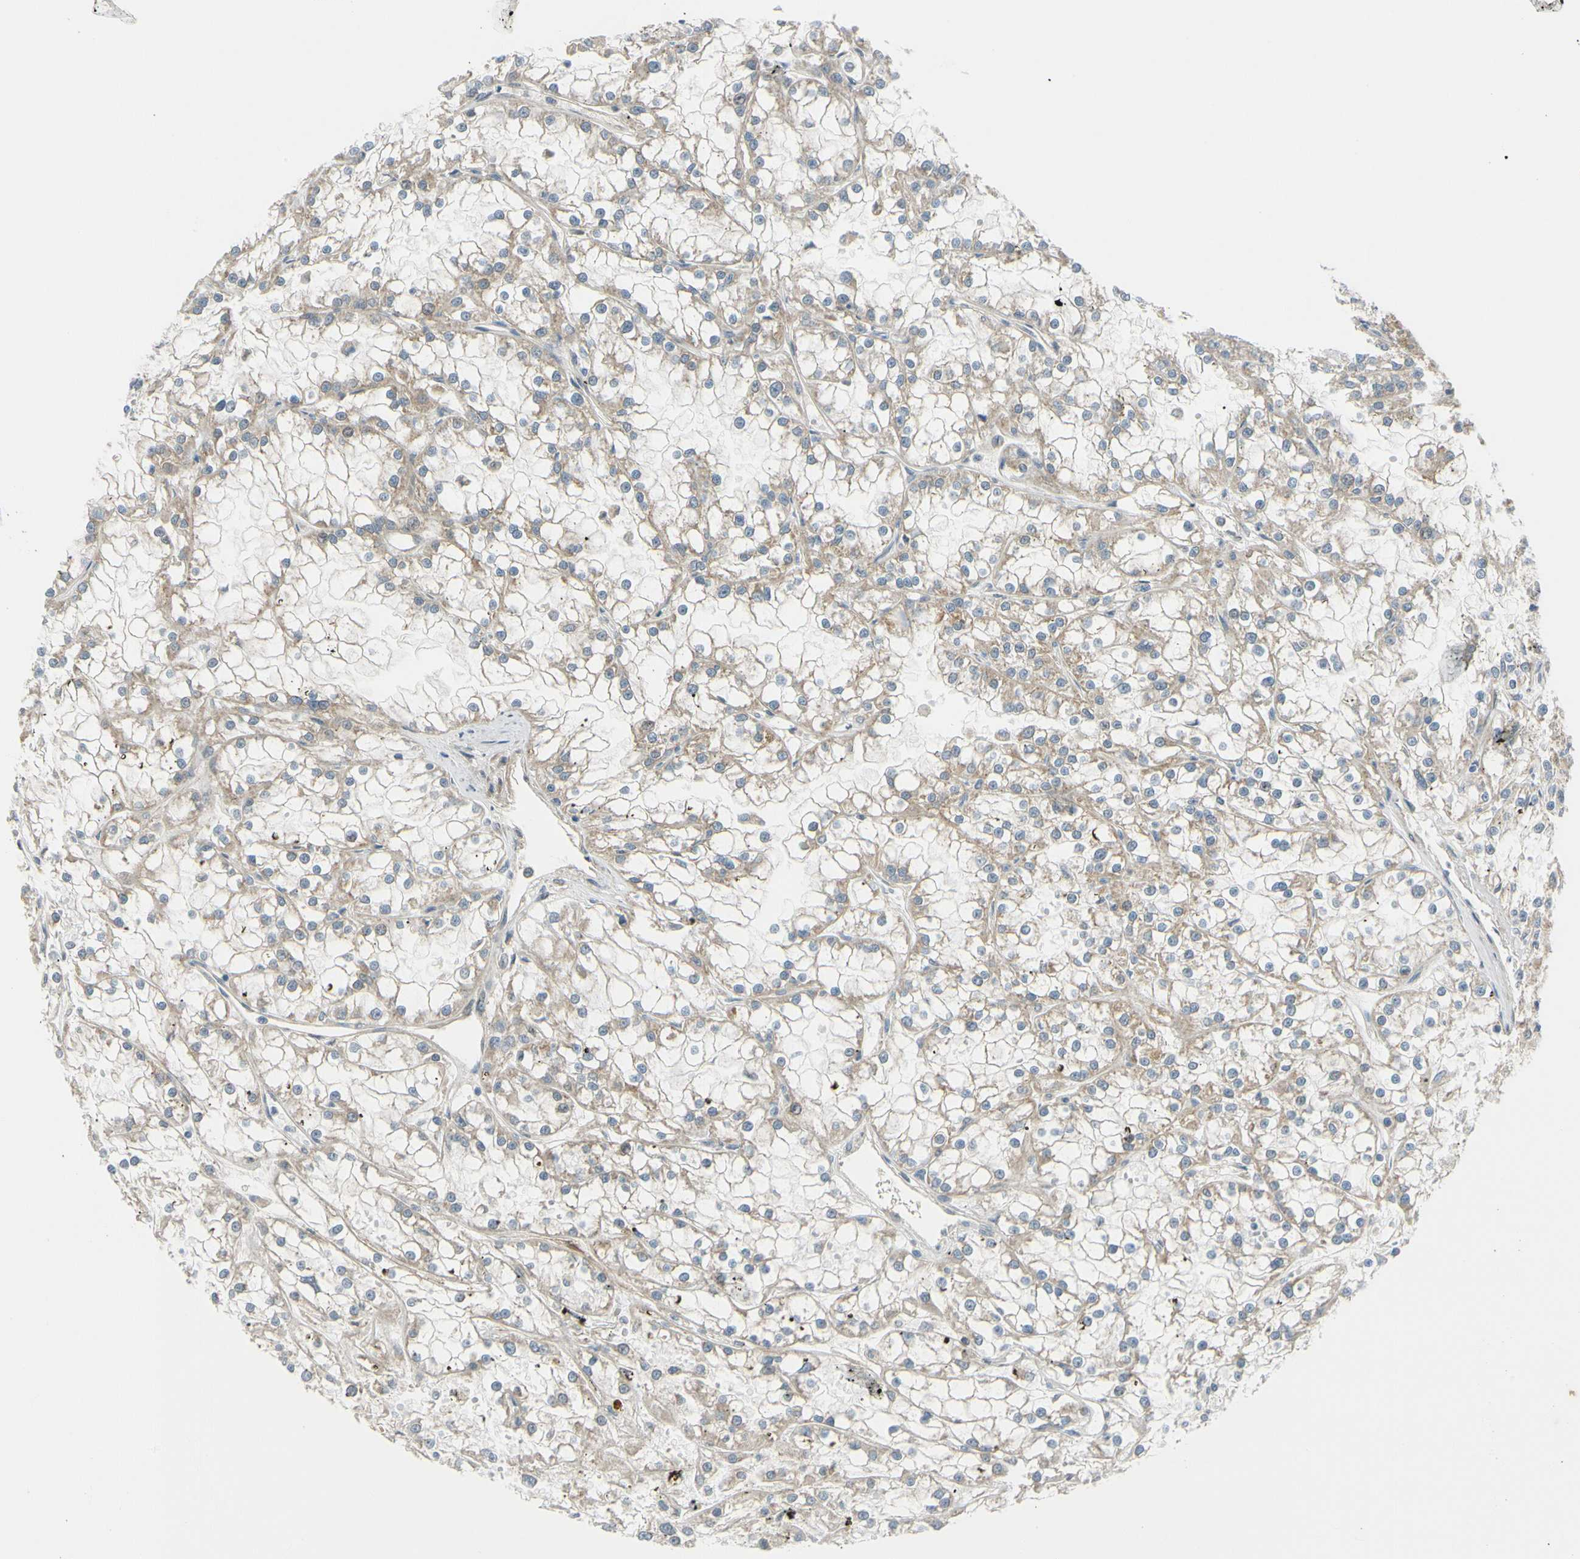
{"staining": {"intensity": "weak", "quantity": "25%-75%", "location": "cytoplasmic/membranous"}, "tissue": "renal cancer", "cell_type": "Tumor cells", "image_type": "cancer", "snomed": [{"axis": "morphology", "description": "Adenocarcinoma, NOS"}, {"axis": "topography", "description": "Kidney"}], "caption": "A micrograph showing weak cytoplasmic/membranous staining in about 25%-75% of tumor cells in renal cancer (adenocarcinoma), as visualized by brown immunohistochemical staining.", "gene": "FHL2", "patient": {"sex": "female", "age": 52}}